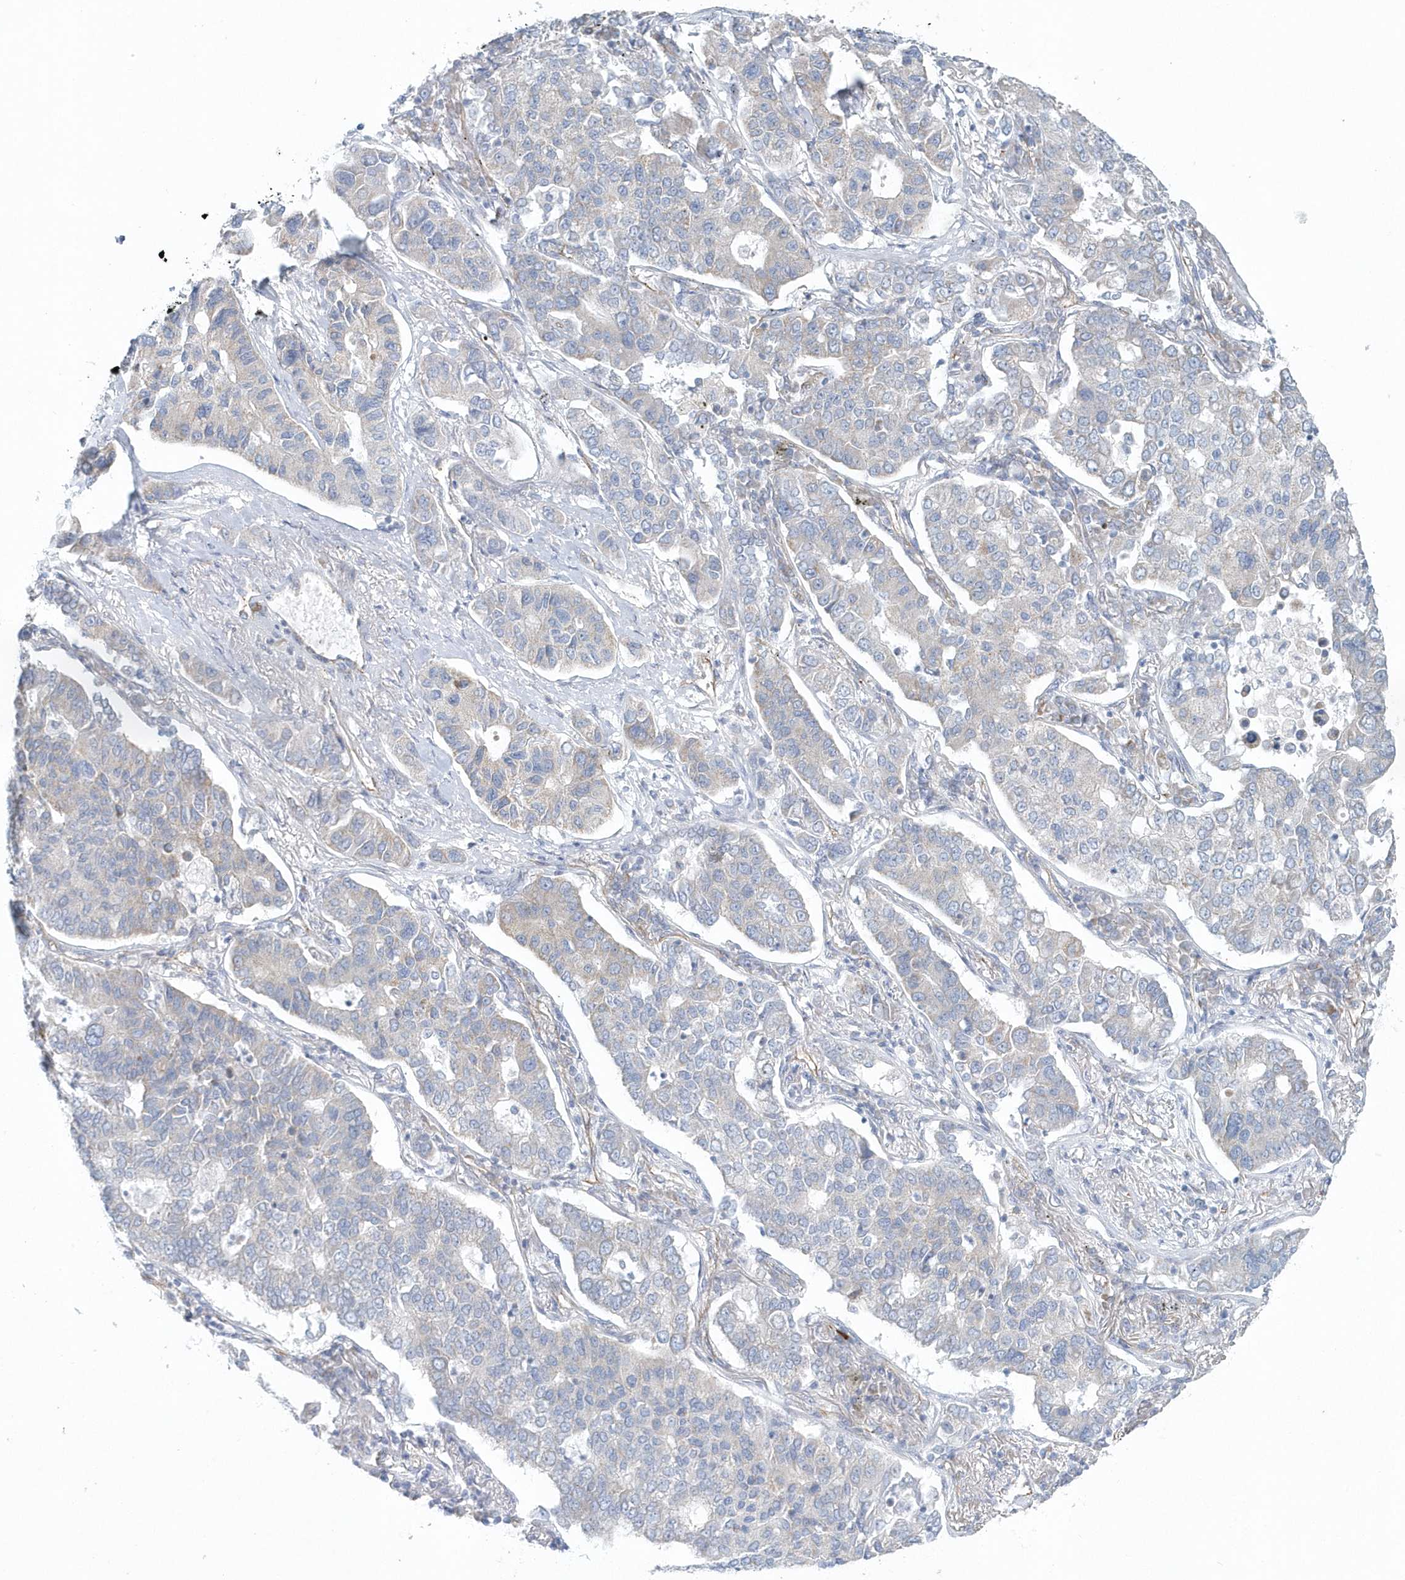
{"staining": {"intensity": "negative", "quantity": "none", "location": "none"}, "tissue": "lung cancer", "cell_type": "Tumor cells", "image_type": "cancer", "snomed": [{"axis": "morphology", "description": "Adenocarcinoma, NOS"}, {"axis": "topography", "description": "Lung"}], "caption": "Immunohistochemical staining of lung adenocarcinoma demonstrates no significant expression in tumor cells.", "gene": "GPR152", "patient": {"sex": "male", "age": 49}}